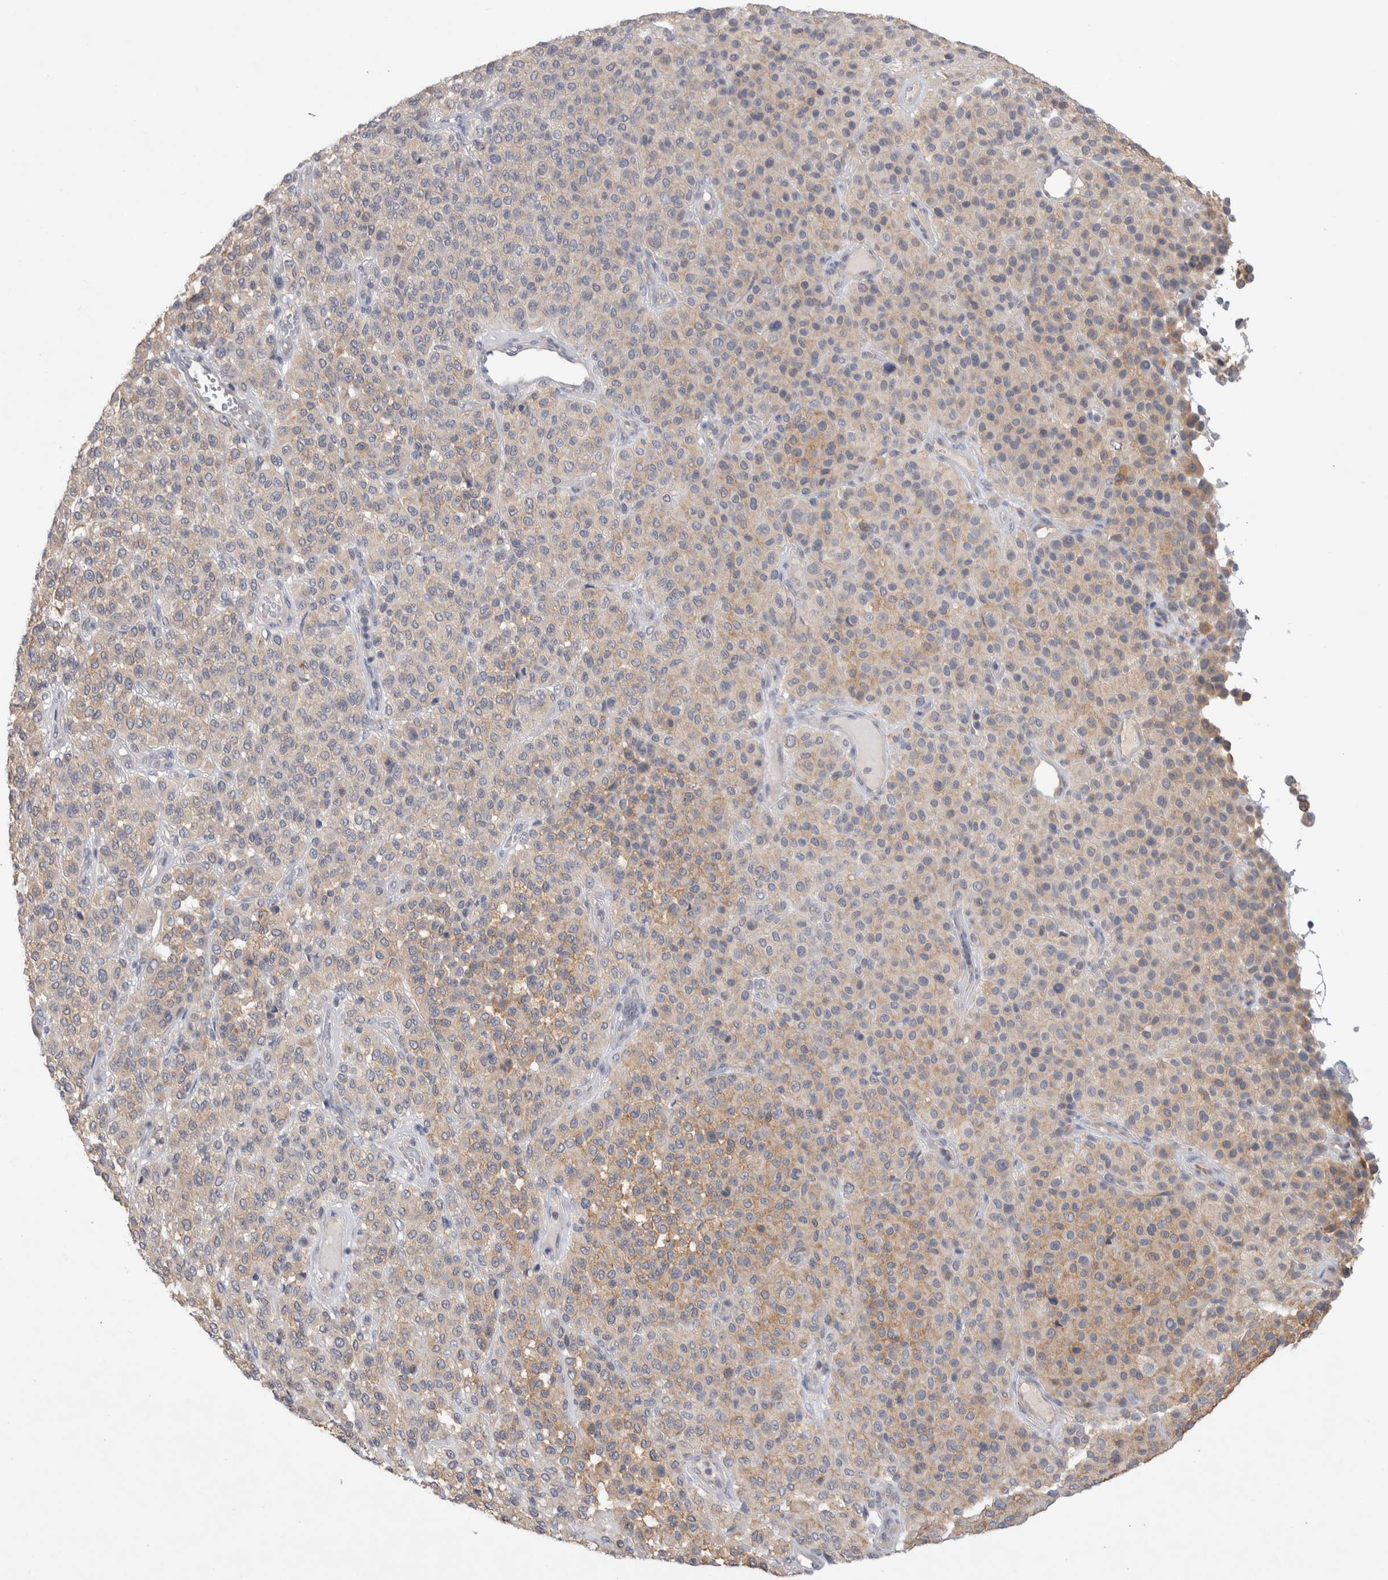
{"staining": {"intensity": "weak", "quantity": ">75%", "location": "cytoplasmic/membranous"}, "tissue": "melanoma", "cell_type": "Tumor cells", "image_type": "cancer", "snomed": [{"axis": "morphology", "description": "Malignant melanoma, Metastatic site"}, {"axis": "topography", "description": "Pancreas"}], "caption": "Protein expression analysis of human malignant melanoma (metastatic site) reveals weak cytoplasmic/membranous staining in about >75% of tumor cells. (DAB (3,3'-diaminobenzidine) IHC, brown staining for protein, blue staining for nuclei).", "gene": "GAS1", "patient": {"sex": "female", "age": 30}}